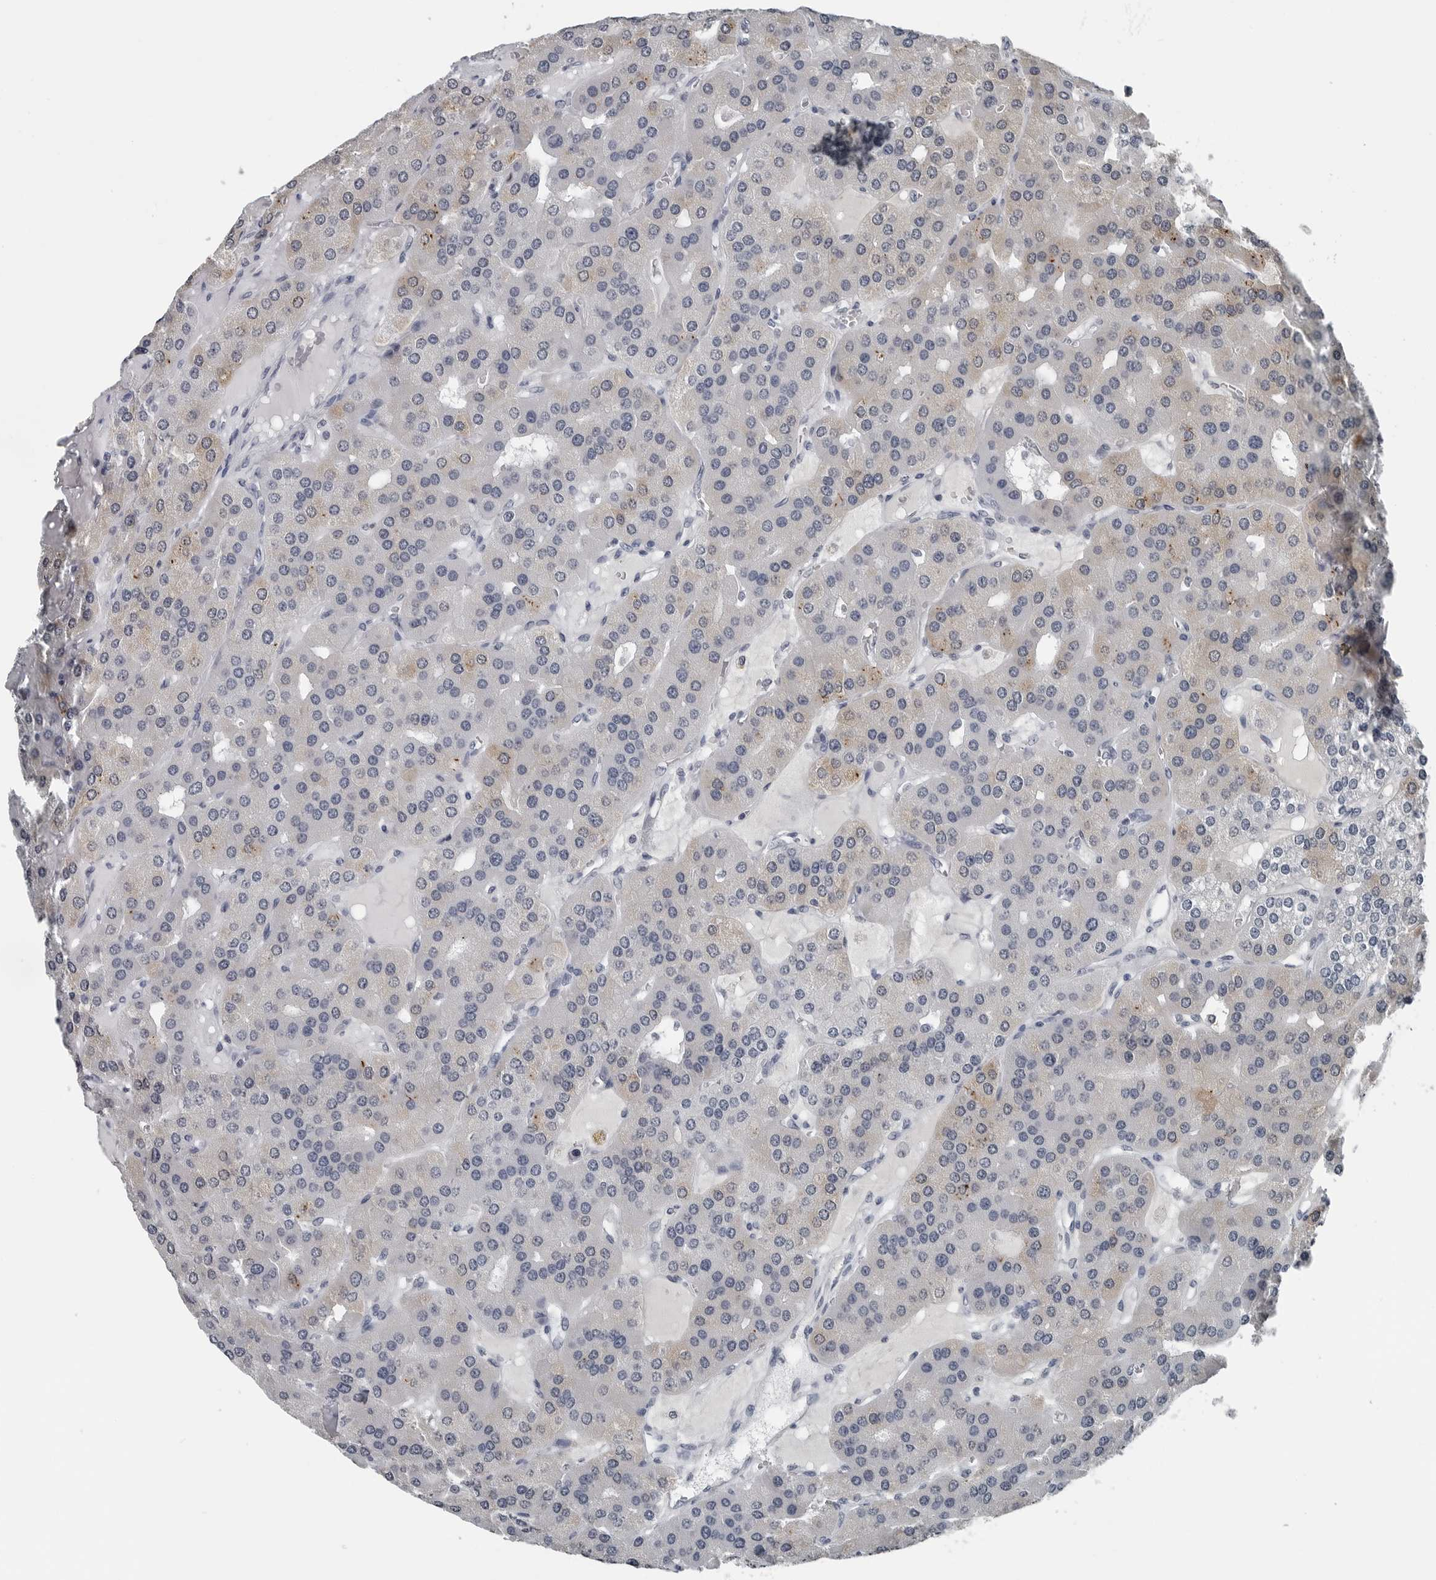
{"staining": {"intensity": "weak", "quantity": "<25%", "location": "cytoplasmic/membranous"}, "tissue": "parathyroid gland", "cell_type": "Glandular cells", "image_type": "normal", "snomed": [{"axis": "morphology", "description": "Normal tissue, NOS"}, {"axis": "morphology", "description": "Adenoma, NOS"}, {"axis": "topography", "description": "Parathyroid gland"}], "caption": "This is an IHC micrograph of normal human parathyroid gland. There is no expression in glandular cells.", "gene": "SPINK1", "patient": {"sex": "female", "age": 86}}